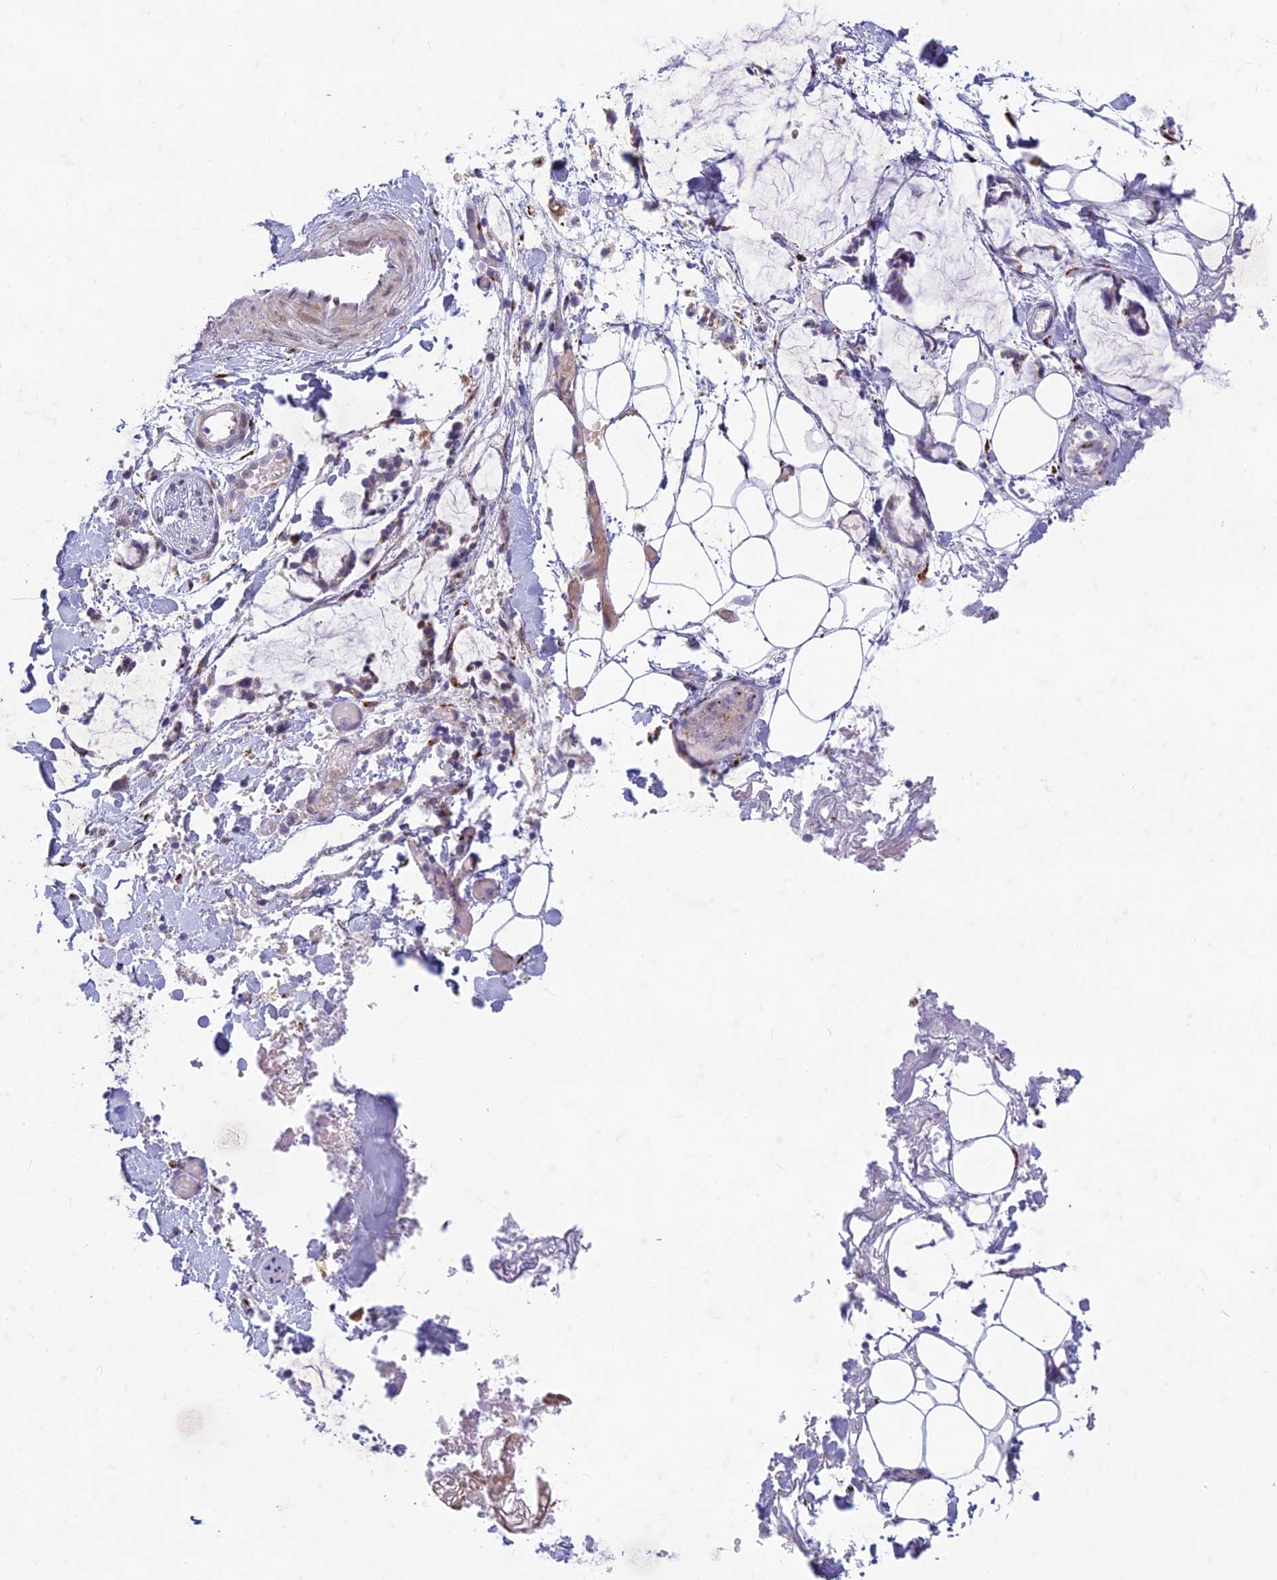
{"staining": {"intensity": "negative", "quantity": "none", "location": "none"}, "tissue": "adipose tissue", "cell_type": "Adipocytes", "image_type": "normal", "snomed": [{"axis": "morphology", "description": "Normal tissue, NOS"}, {"axis": "morphology", "description": "Adenocarcinoma, NOS"}, {"axis": "topography", "description": "Smooth muscle"}, {"axis": "topography", "description": "Colon"}], "caption": "This is an IHC photomicrograph of normal adipose tissue. There is no staining in adipocytes.", "gene": "FAM3C", "patient": {"sex": "male", "age": 14}}